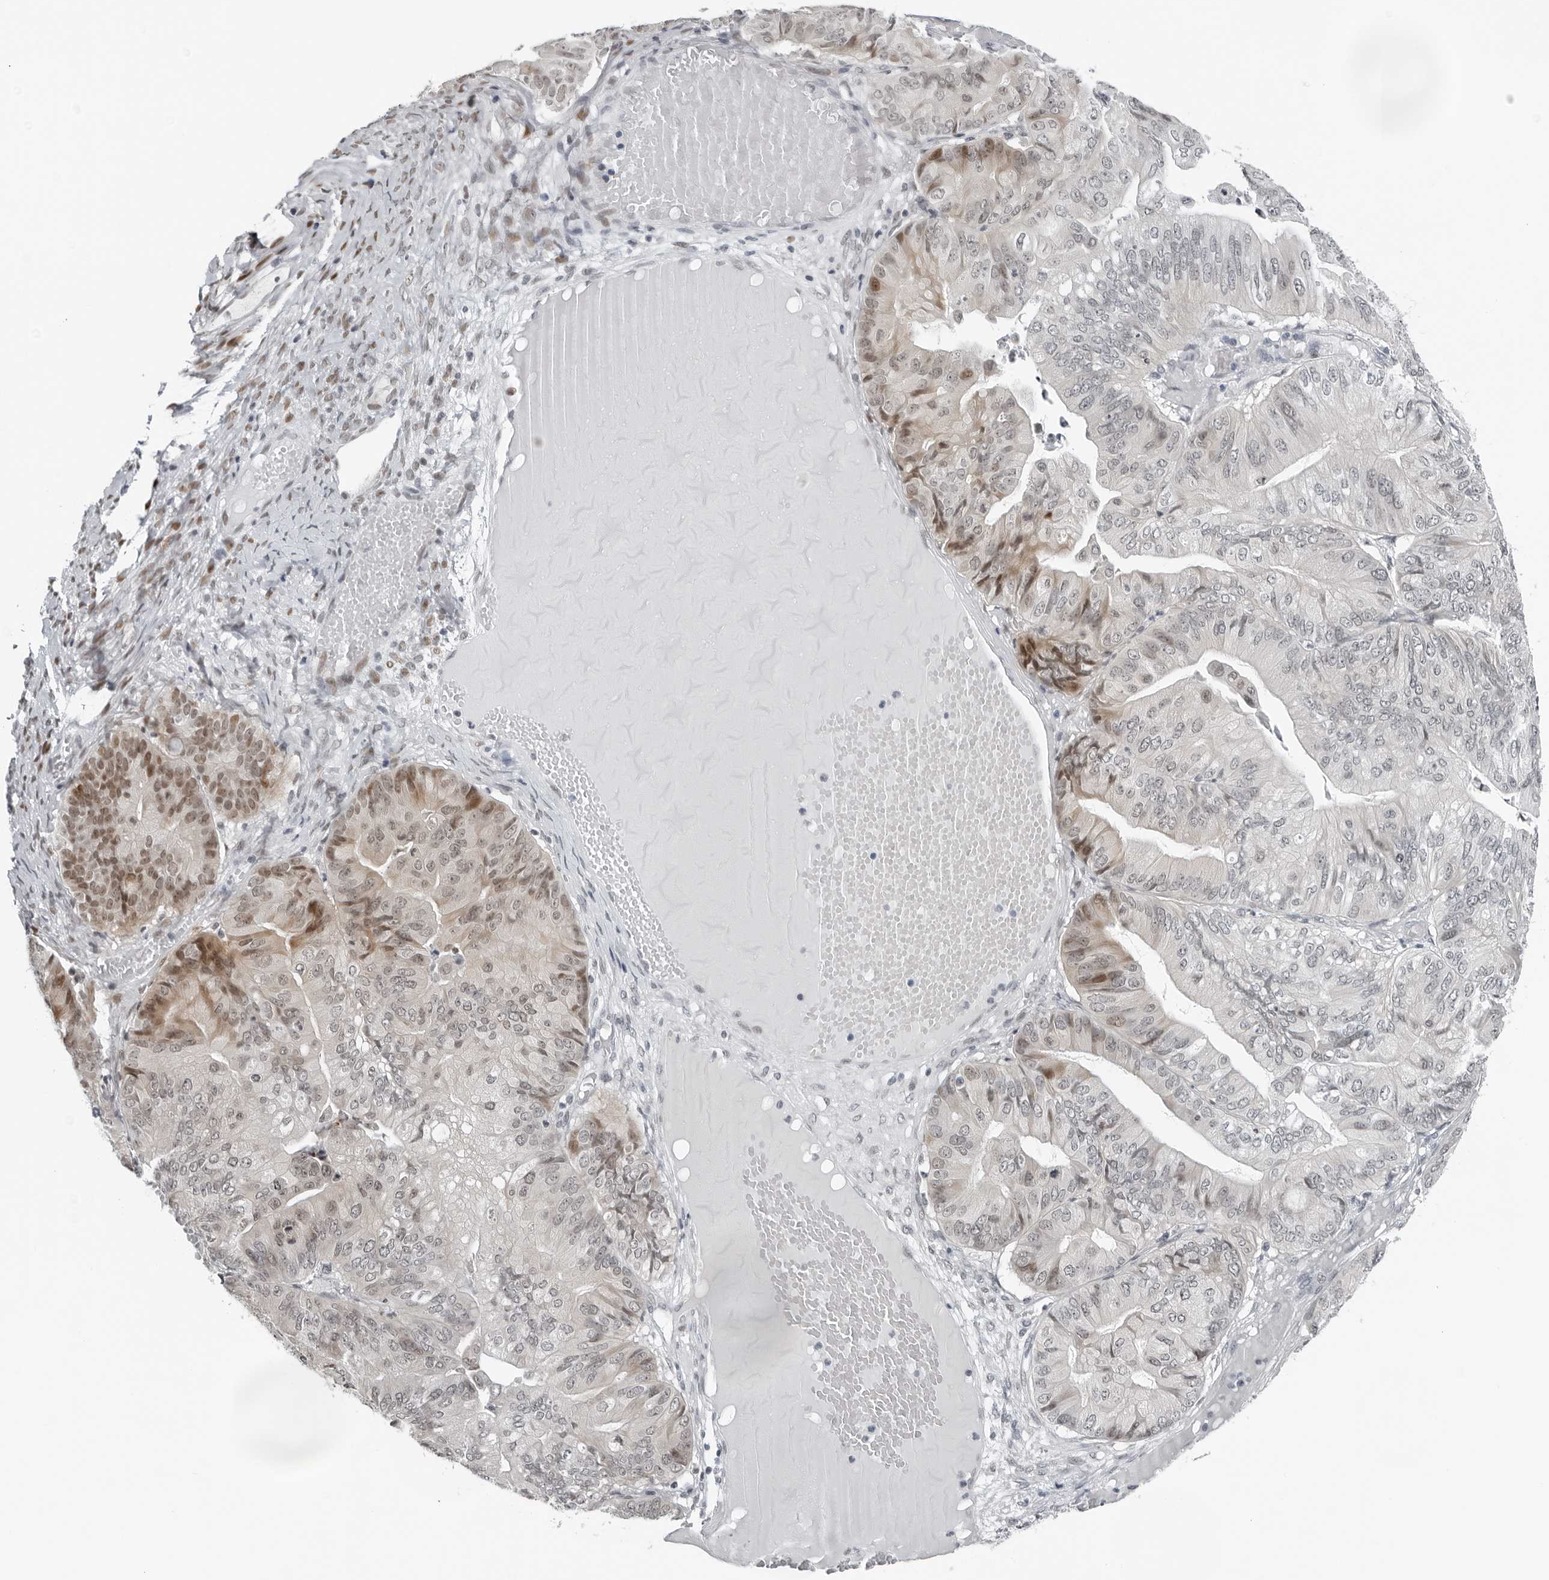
{"staining": {"intensity": "moderate", "quantity": "<25%", "location": "nuclear"}, "tissue": "ovarian cancer", "cell_type": "Tumor cells", "image_type": "cancer", "snomed": [{"axis": "morphology", "description": "Cystadenocarcinoma, mucinous, NOS"}, {"axis": "topography", "description": "Ovary"}], "caption": "IHC image of neoplastic tissue: human ovarian mucinous cystadenocarcinoma stained using IHC displays low levels of moderate protein expression localized specifically in the nuclear of tumor cells, appearing as a nuclear brown color.", "gene": "PPP1R42", "patient": {"sex": "female", "age": 61}}